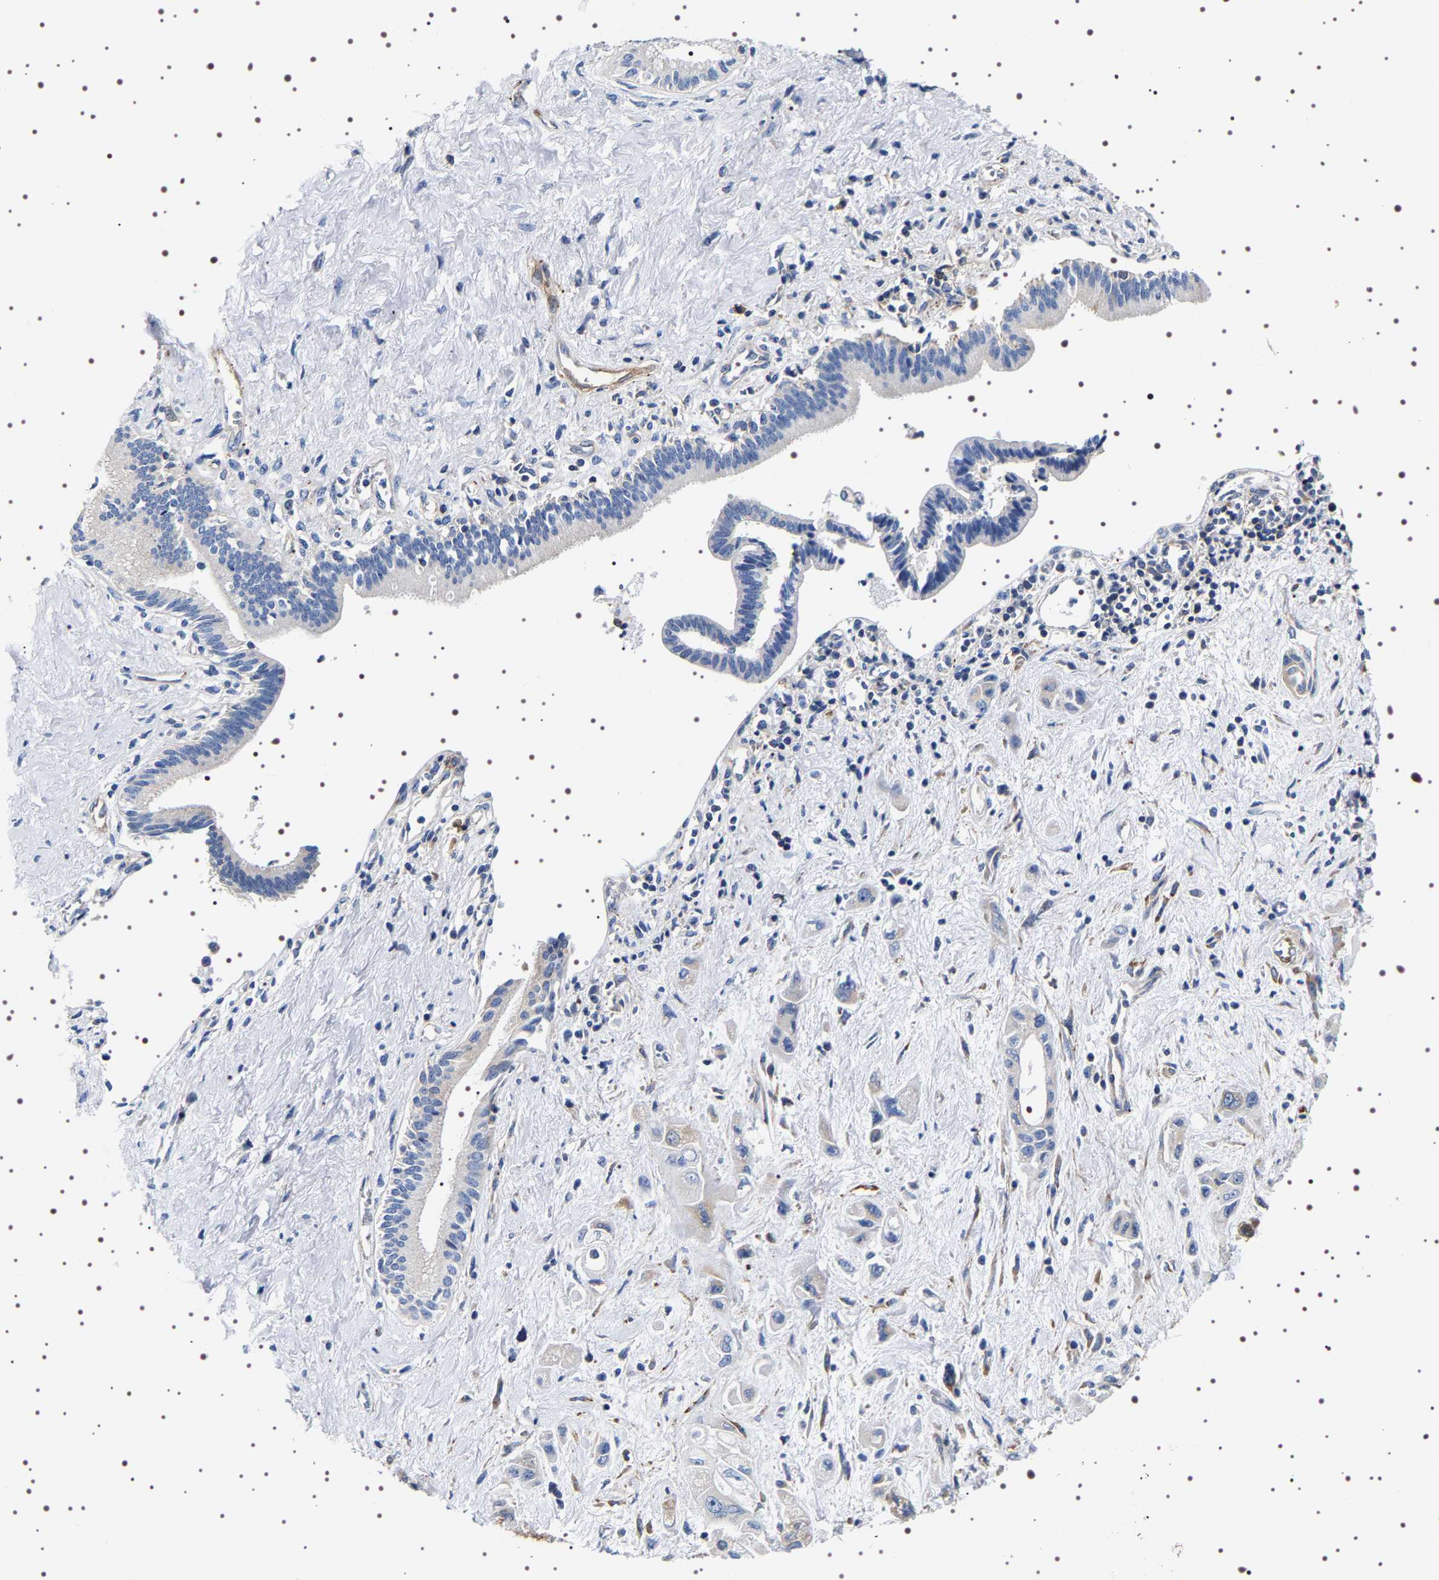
{"staining": {"intensity": "negative", "quantity": "none", "location": "none"}, "tissue": "pancreatic cancer", "cell_type": "Tumor cells", "image_type": "cancer", "snomed": [{"axis": "morphology", "description": "Adenocarcinoma, NOS"}, {"axis": "topography", "description": "Pancreas"}], "caption": "An image of pancreatic adenocarcinoma stained for a protein reveals no brown staining in tumor cells.", "gene": "SQLE", "patient": {"sex": "female", "age": 66}}